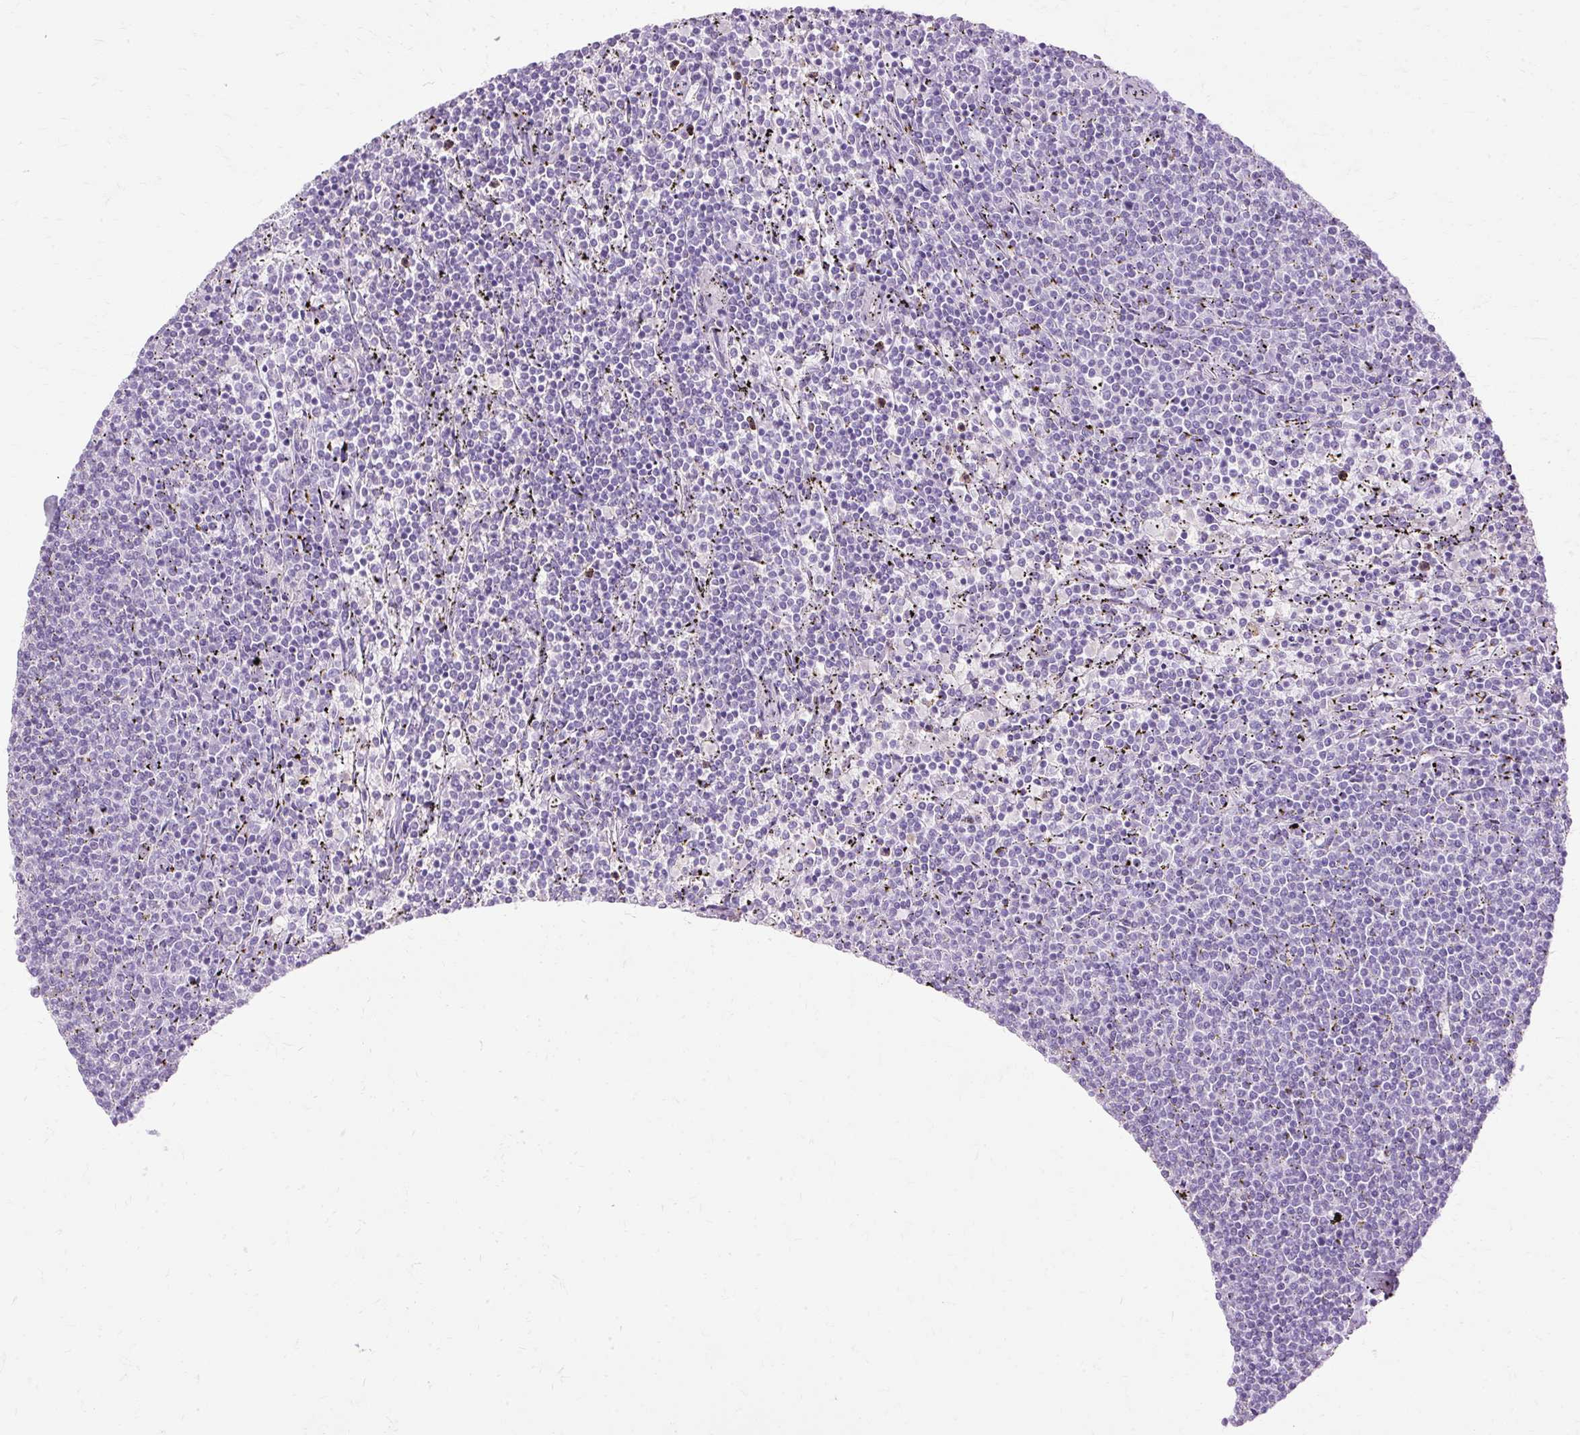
{"staining": {"intensity": "negative", "quantity": "none", "location": "none"}, "tissue": "lymphoma", "cell_type": "Tumor cells", "image_type": "cancer", "snomed": [{"axis": "morphology", "description": "Malignant lymphoma, non-Hodgkin's type, Low grade"}, {"axis": "topography", "description": "Spleen"}], "caption": "Immunohistochemistry (IHC) photomicrograph of malignant lymphoma, non-Hodgkin's type (low-grade) stained for a protein (brown), which shows no staining in tumor cells.", "gene": "HSD11B1", "patient": {"sex": "female", "age": 50}}